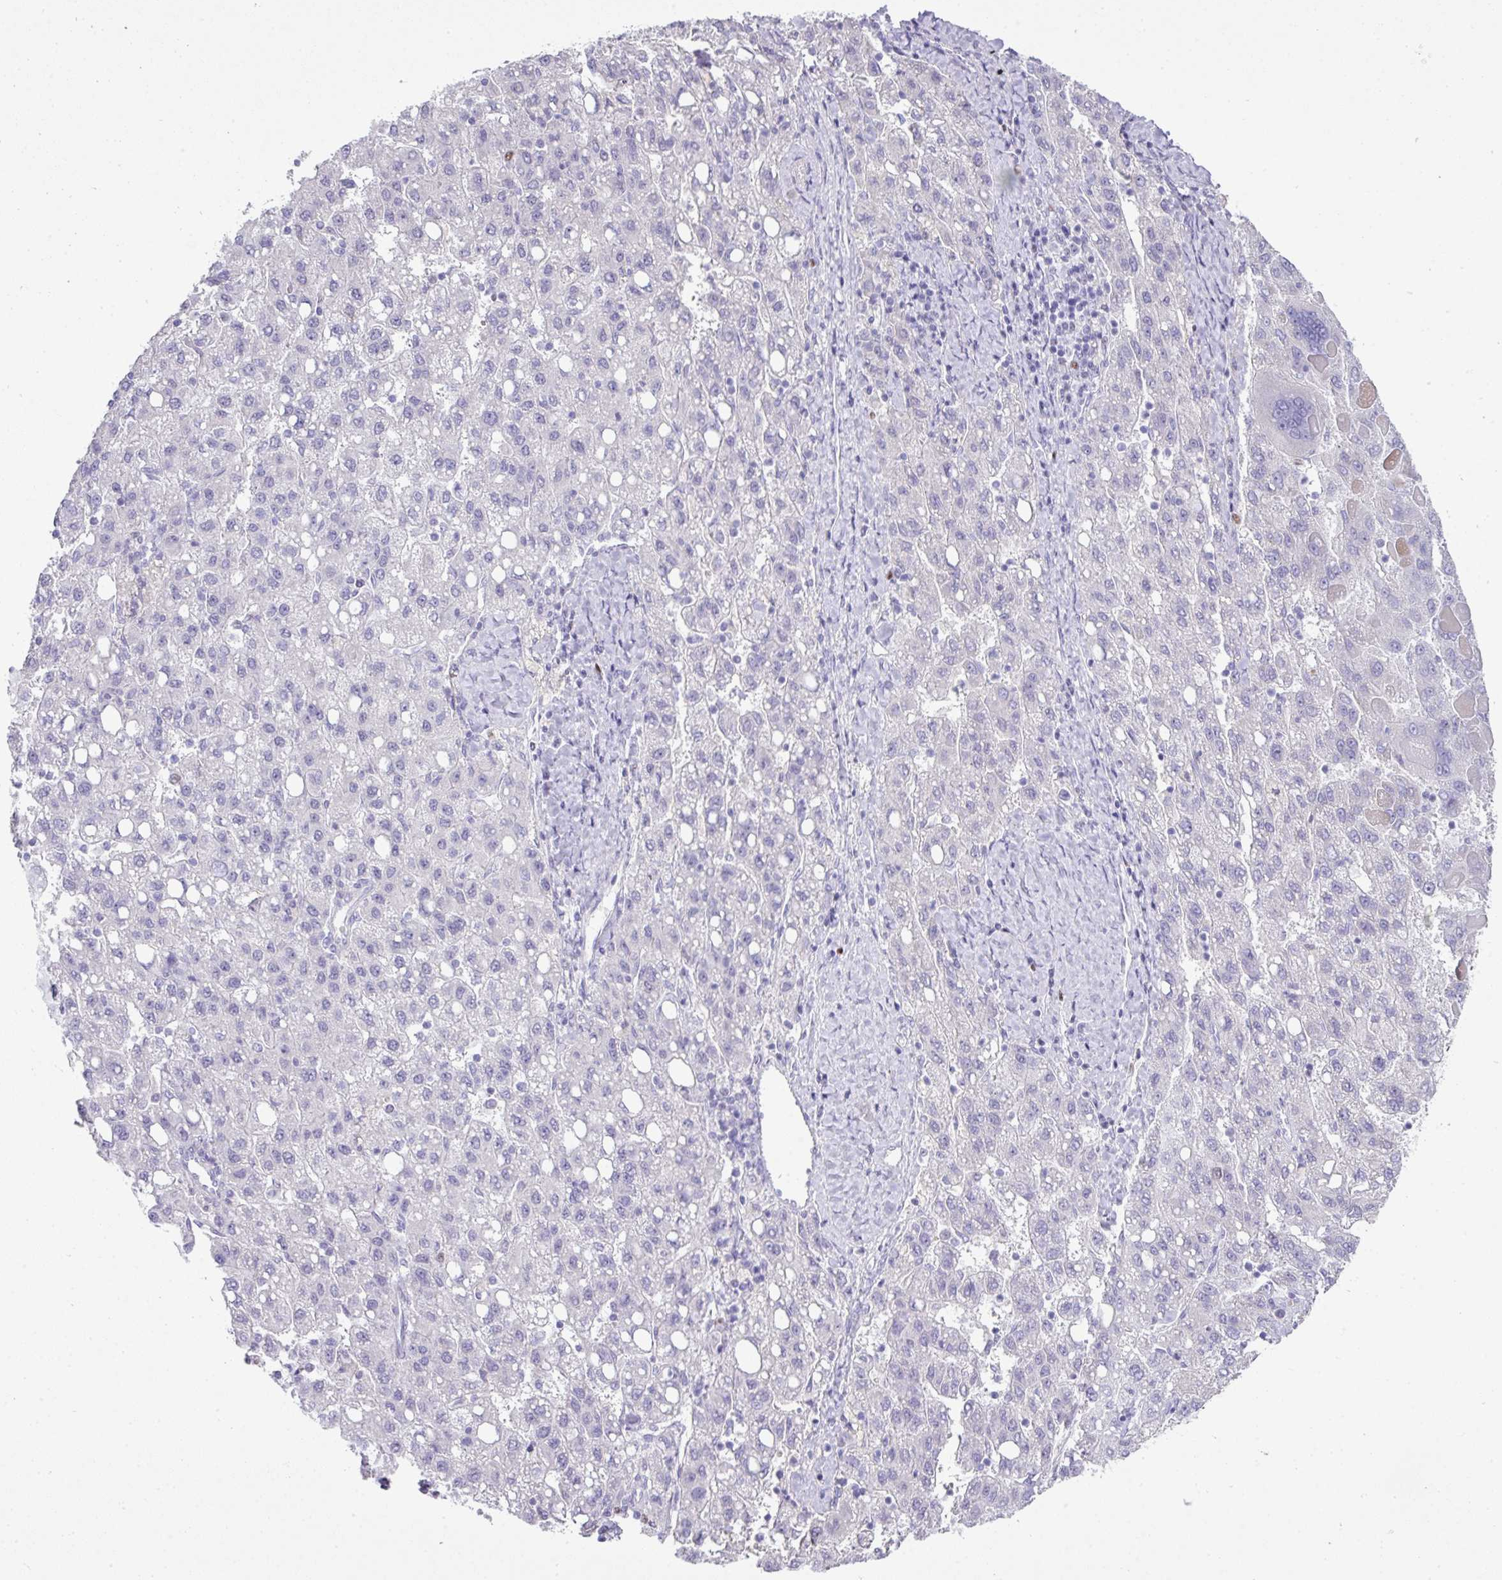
{"staining": {"intensity": "negative", "quantity": "none", "location": "none"}, "tissue": "liver cancer", "cell_type": "Tumor cells", "image_type": "cancer", "snomed": [{"axis": "morphology", "description": "Carcinoma, Hepatocellular, NOS"}, {"axis": "topography", "description": "Liver"}], "caption": "Tumor cells show no significant staining in liver cancer. (IHC, brightfield microscopy, high magnification).", "gene": "BCL11A", "patient": {"sex": "female", "age": 82}}